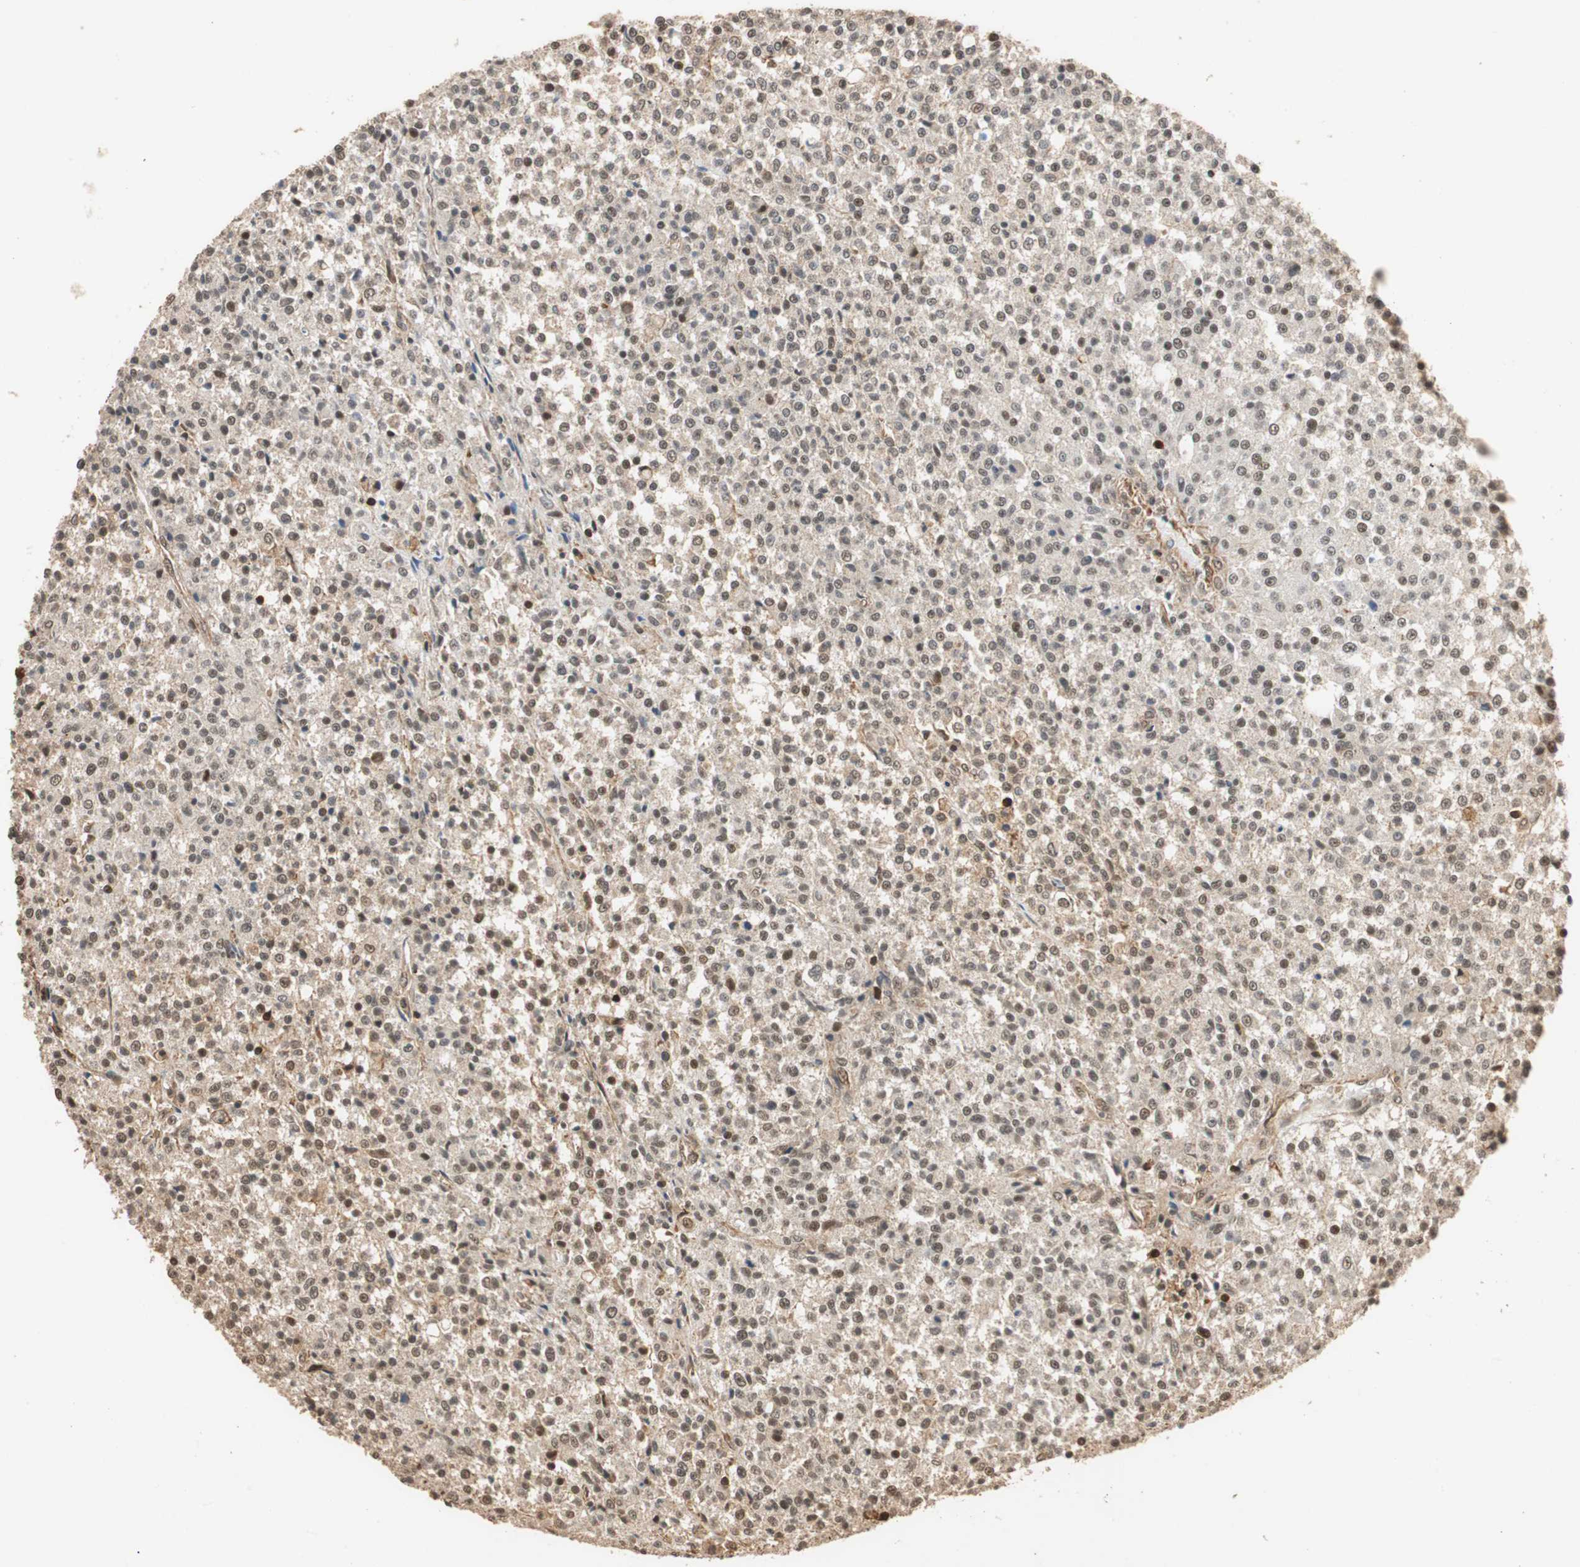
{"staining": {"intensity": "moderate", "quantity": "25%-75%", "location": "cytoplasmic/membranous,nuclear"}, "tissue": "testis cancer", "cell_type": "Tumor cells", "image_type": "cancer", "snomed": [{"axis": "morphology", "description": "Seminoma, NOS"}, {"axis": "topography", "description": "Testis"}], "caption": "Protein staining of testis cancer tissue shows moderate cytoplasmic/membranous and nuclear expression in about 25%-75% of tumor cells. (brown staining indicates protein expression, while blue staining denotes nuclei).", "gene": "CDC5L", "patient": {"sex": "male", "age": 59}}